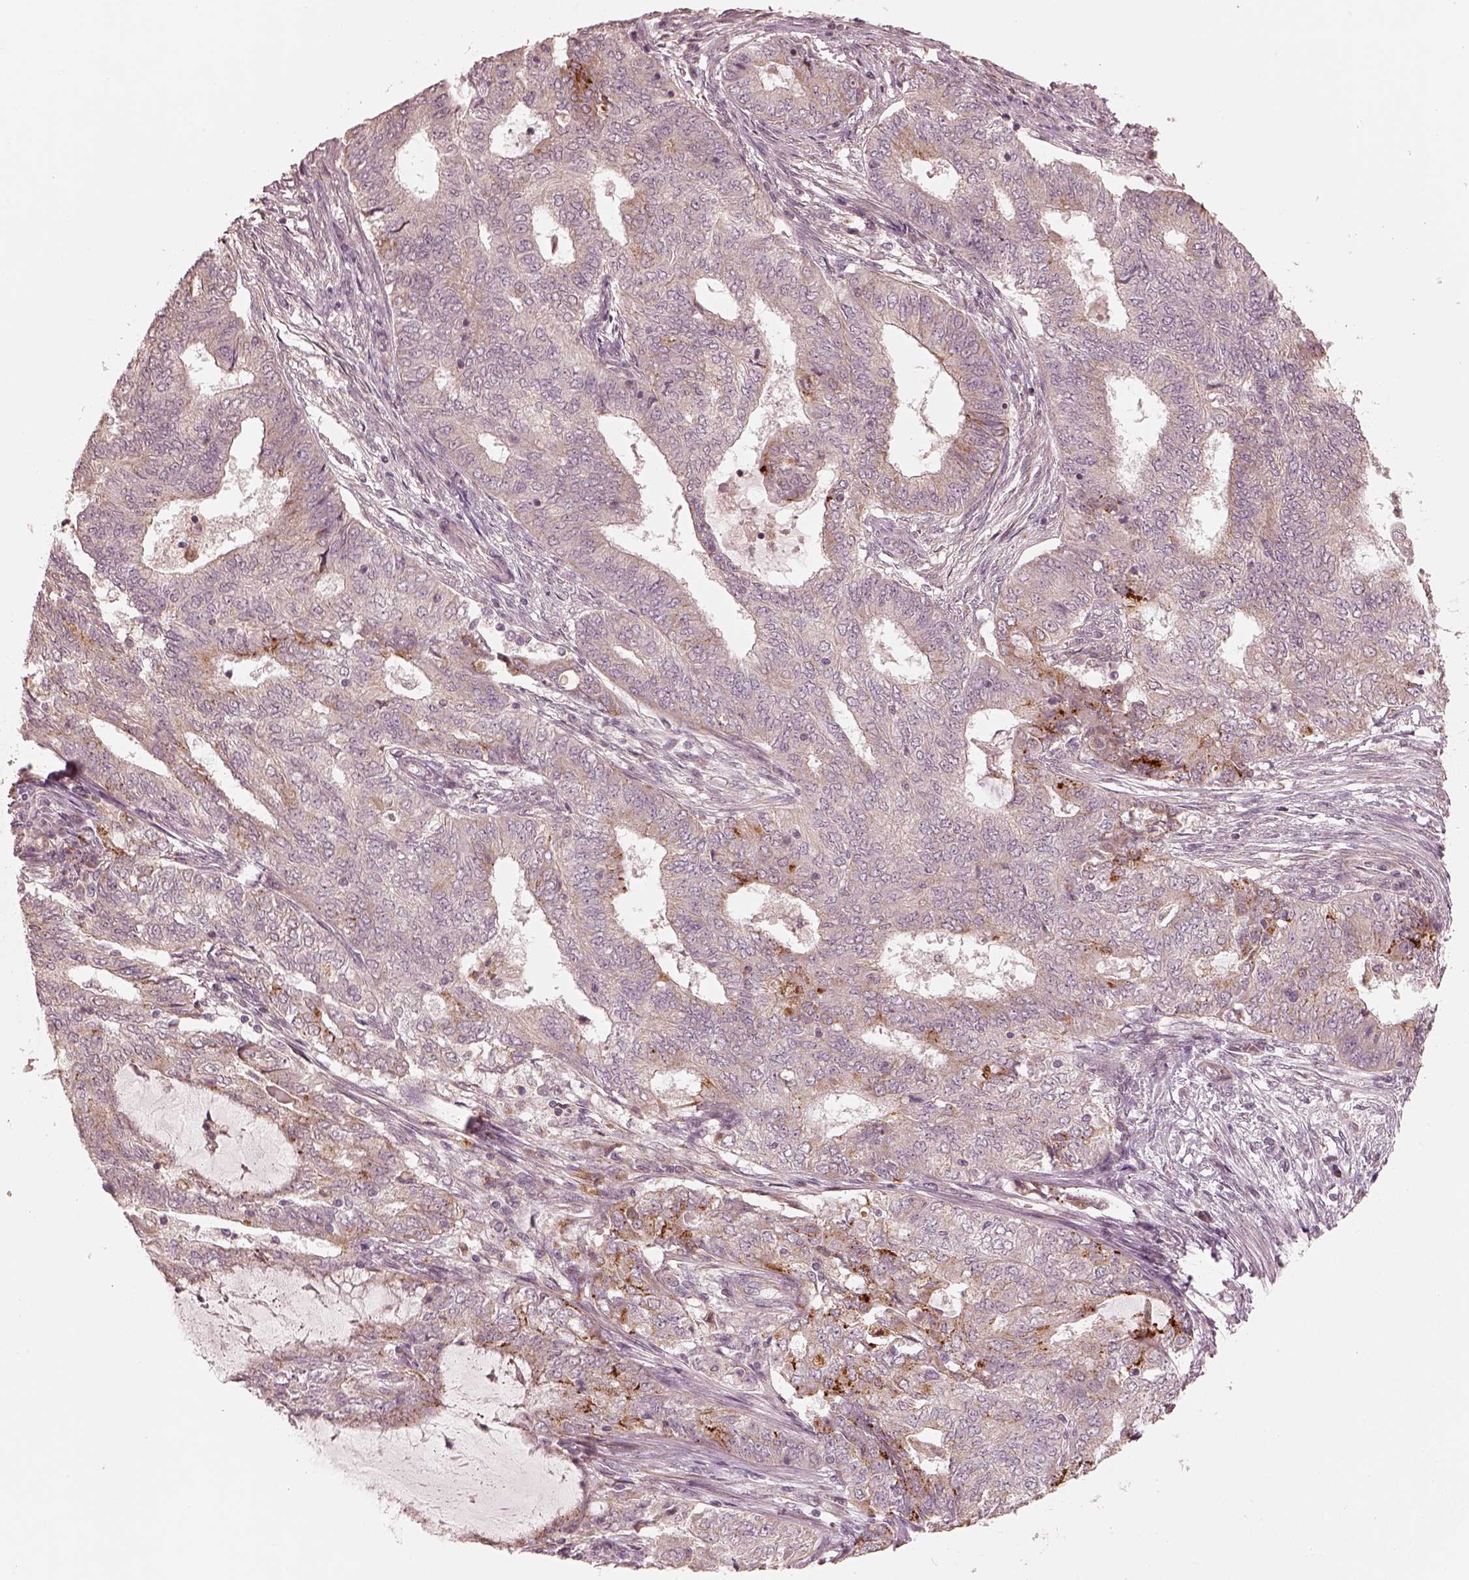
{"staining": {"intensity": "negative", "quantity": "none", "location": "none"}, "tissue": "endometrial cancer", "cell_type": "Tumor cells", "image_type": "cancer", "snomed": [{"axis": "morphology", "description": "Adenocarcinoma, NOS"}, {"axis": "topography", "description": "Endometrium"}], "caption": "This is an IHC photomicrograph of endometrial cancer (adenocarcinoma). There is no staining in tumor cells.", "gene": "SLC25A46", "patient": {"sex": "female", "age": 62}}